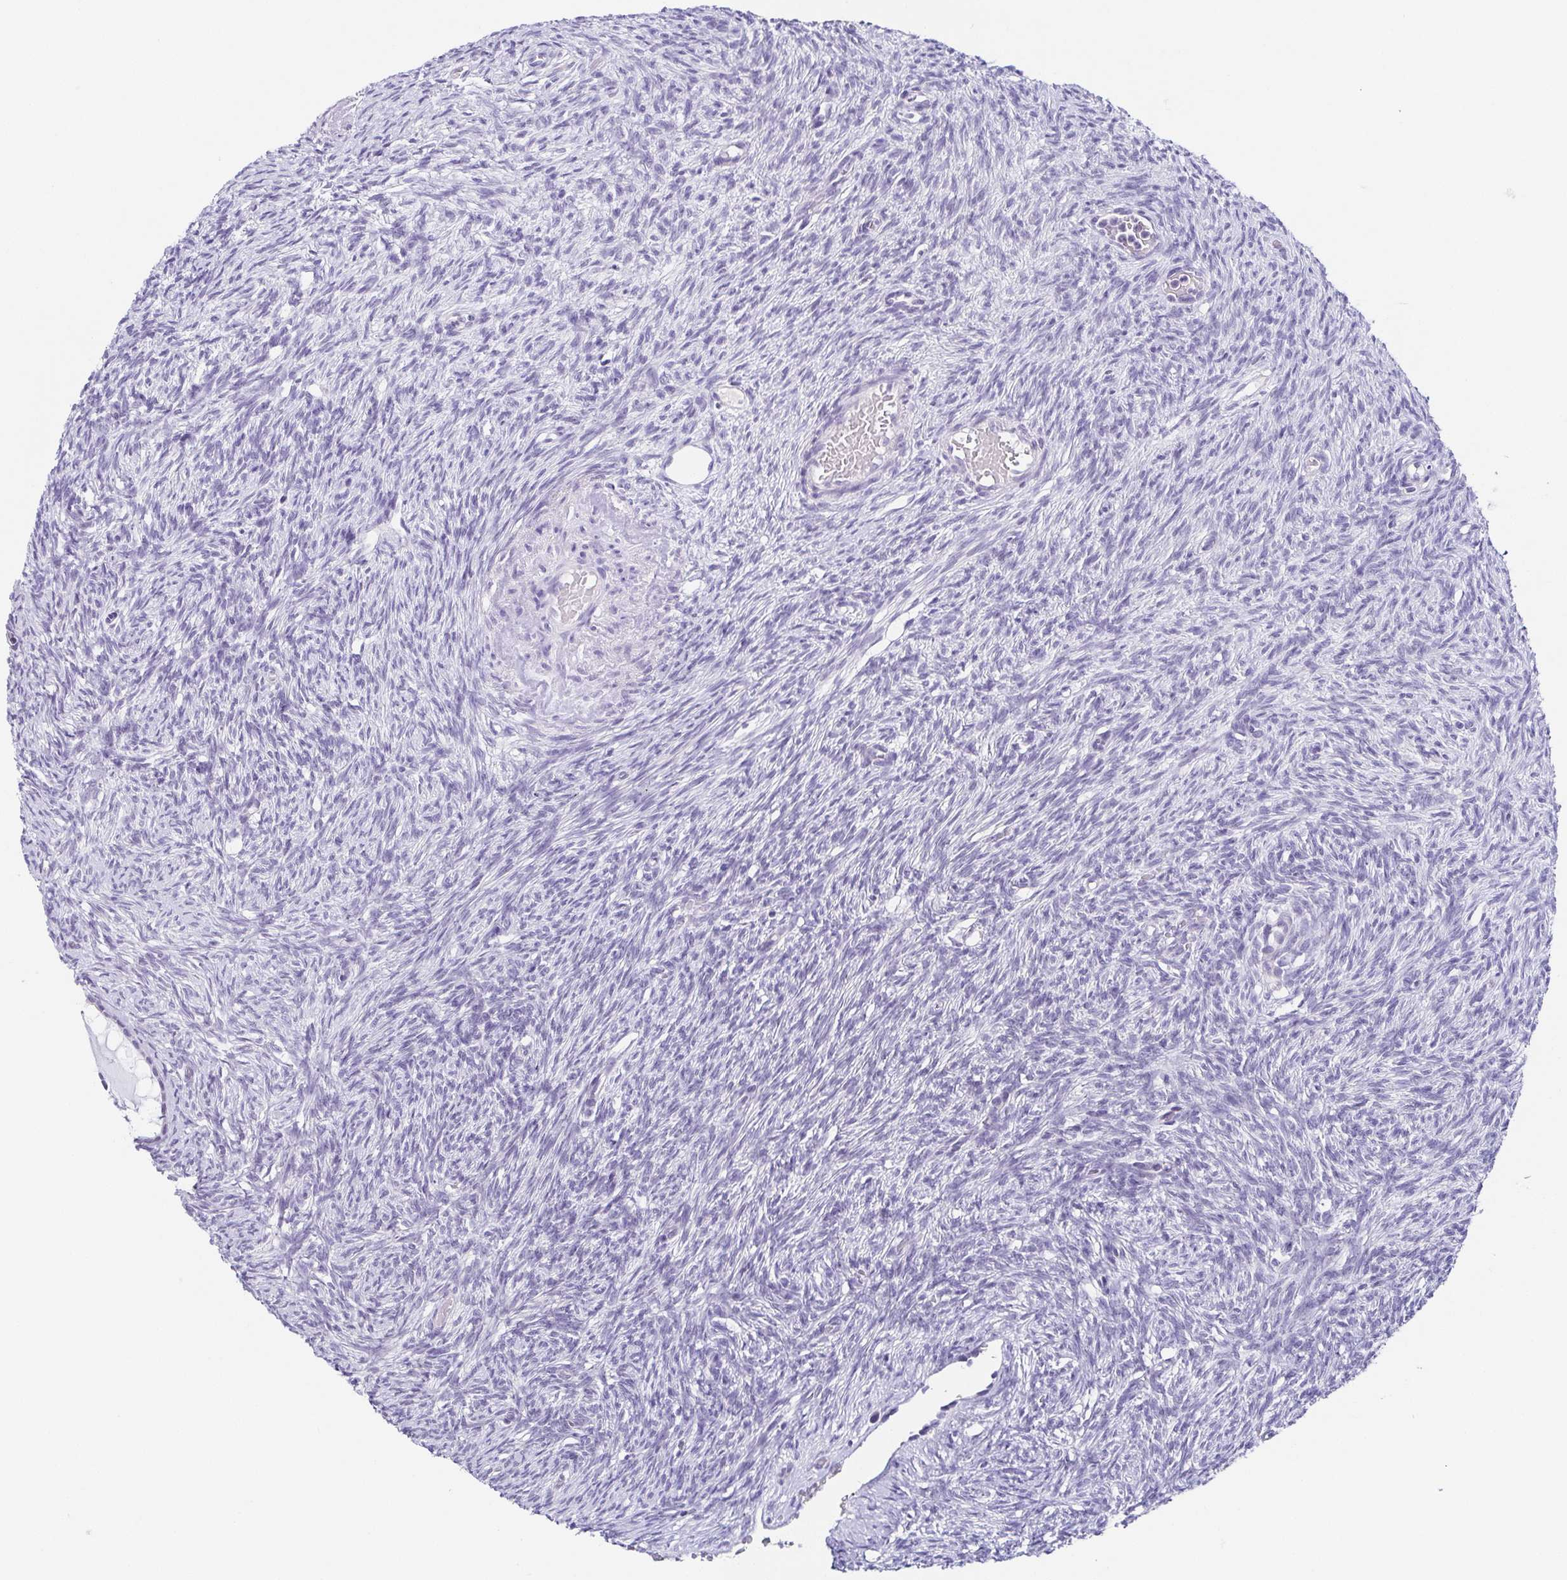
{"staining": {"intensity": "negative", "quantity": "none", "location": "none"}, "tissue": "ovary", "cell_type": "Follicle cells", "image_type": "normal", "snomed": [{"axis": "morphology", "description": "Normal tissue, NOS"}, {"axis": "topography", "description": "Ovary"}], "caption": "Immunohistochemical staining of benign ovary displays no significant expression in follicle cells. The staining is performed using DAB brown chromogen with nuclei counter-stained in using hematoxylin.", "gene": "TP73", "patient": {"sex": "female", "age": 33}}